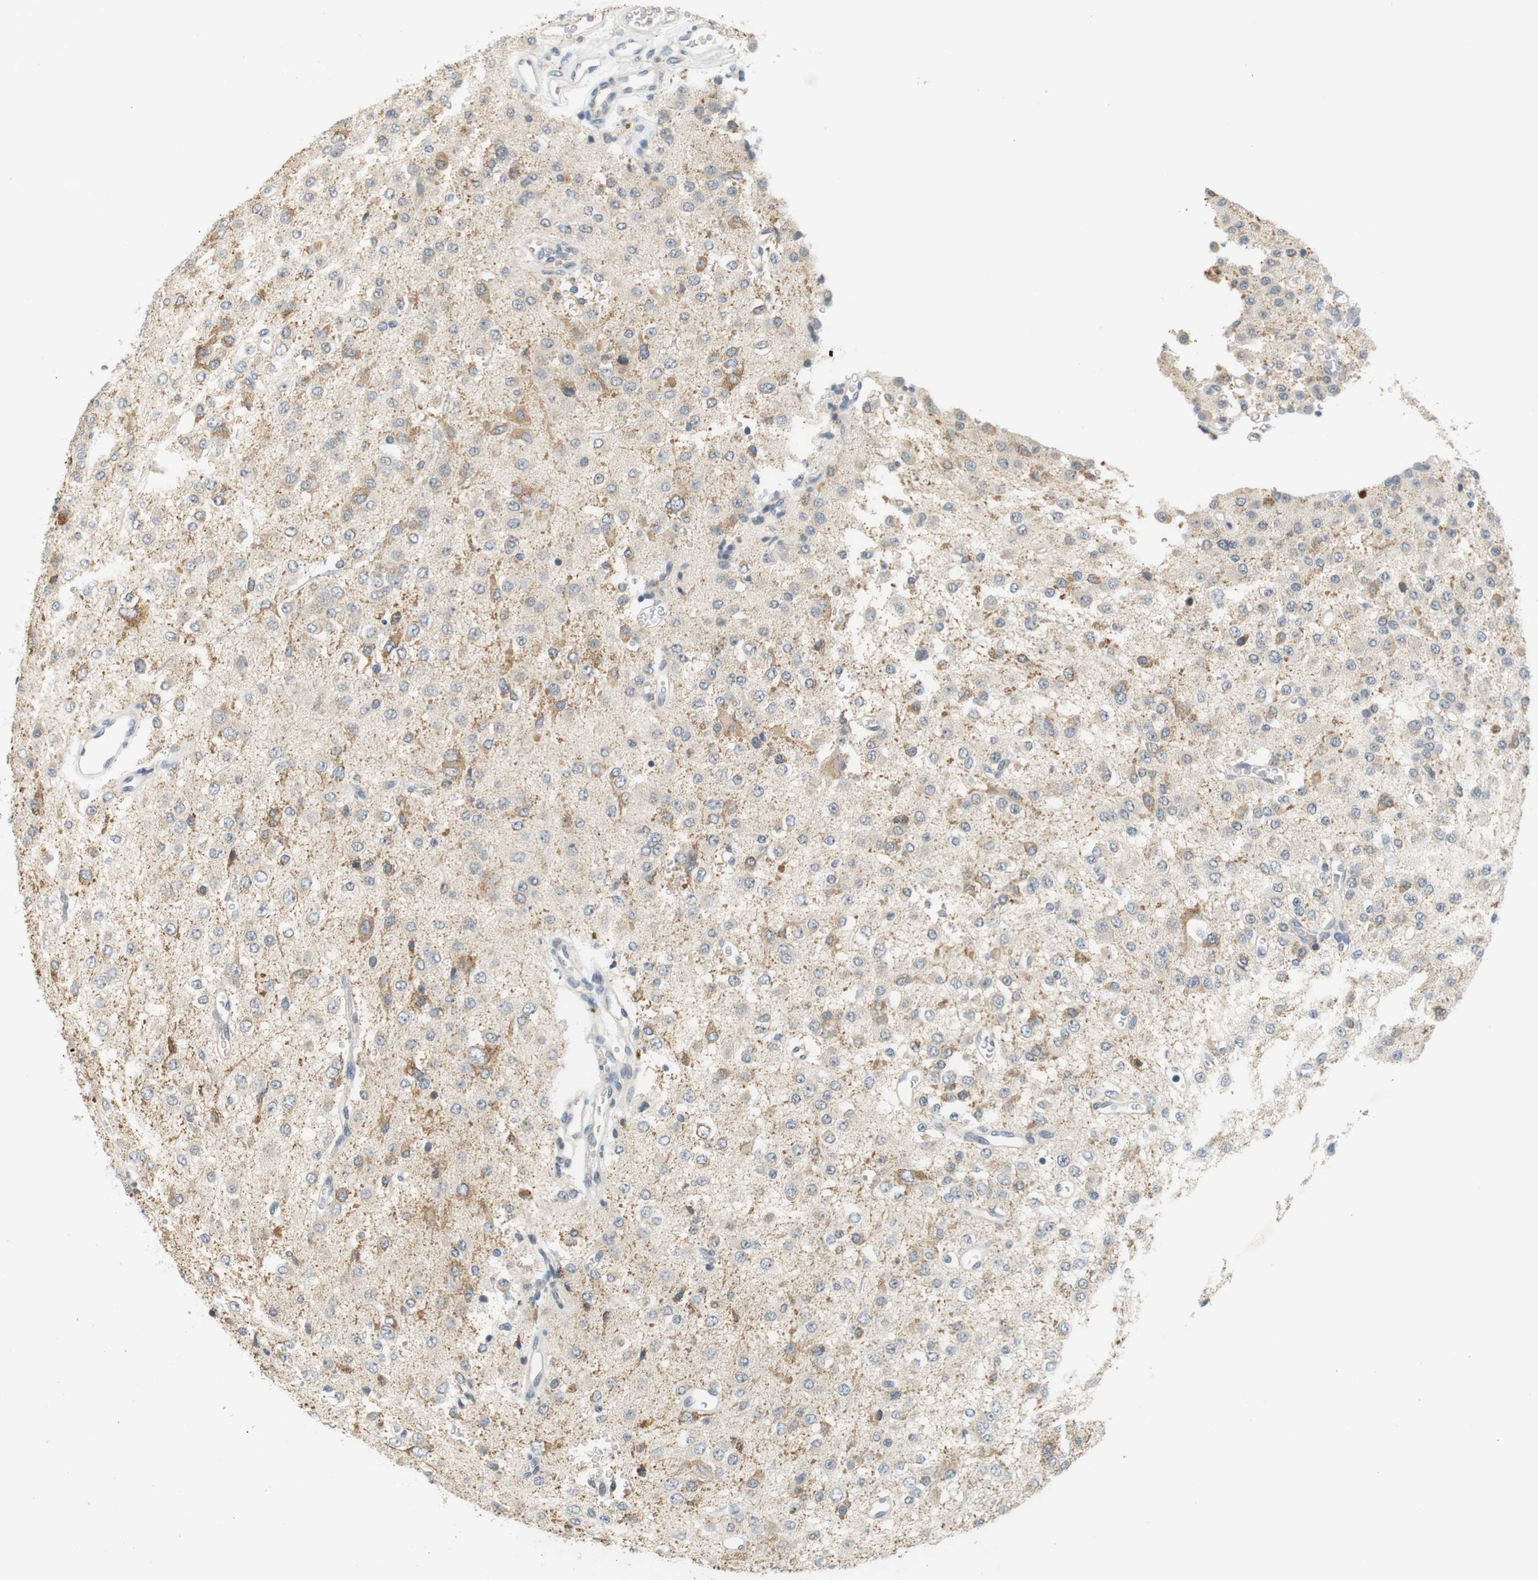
{"staining": {"intensity": "weak", "quantity": "25%-75%", "location": "cytoplasmic/membranous"}, "tissue": "glioma", "cell_type": "Tumor cells", "image_type": "cancer", "snomed": [{"axis": "morphology", "description": "Glioma, malignant, Low grade"}, {"axis": "topography", "description": "Brain"}], "caption": "A brown stain shows weak cytoplasmic/membranous staining of a protein in malignant glioma (low-grade) tumor cells.", "gene": "WNT7A", "patient": {"sex": "male", "age": 38}}